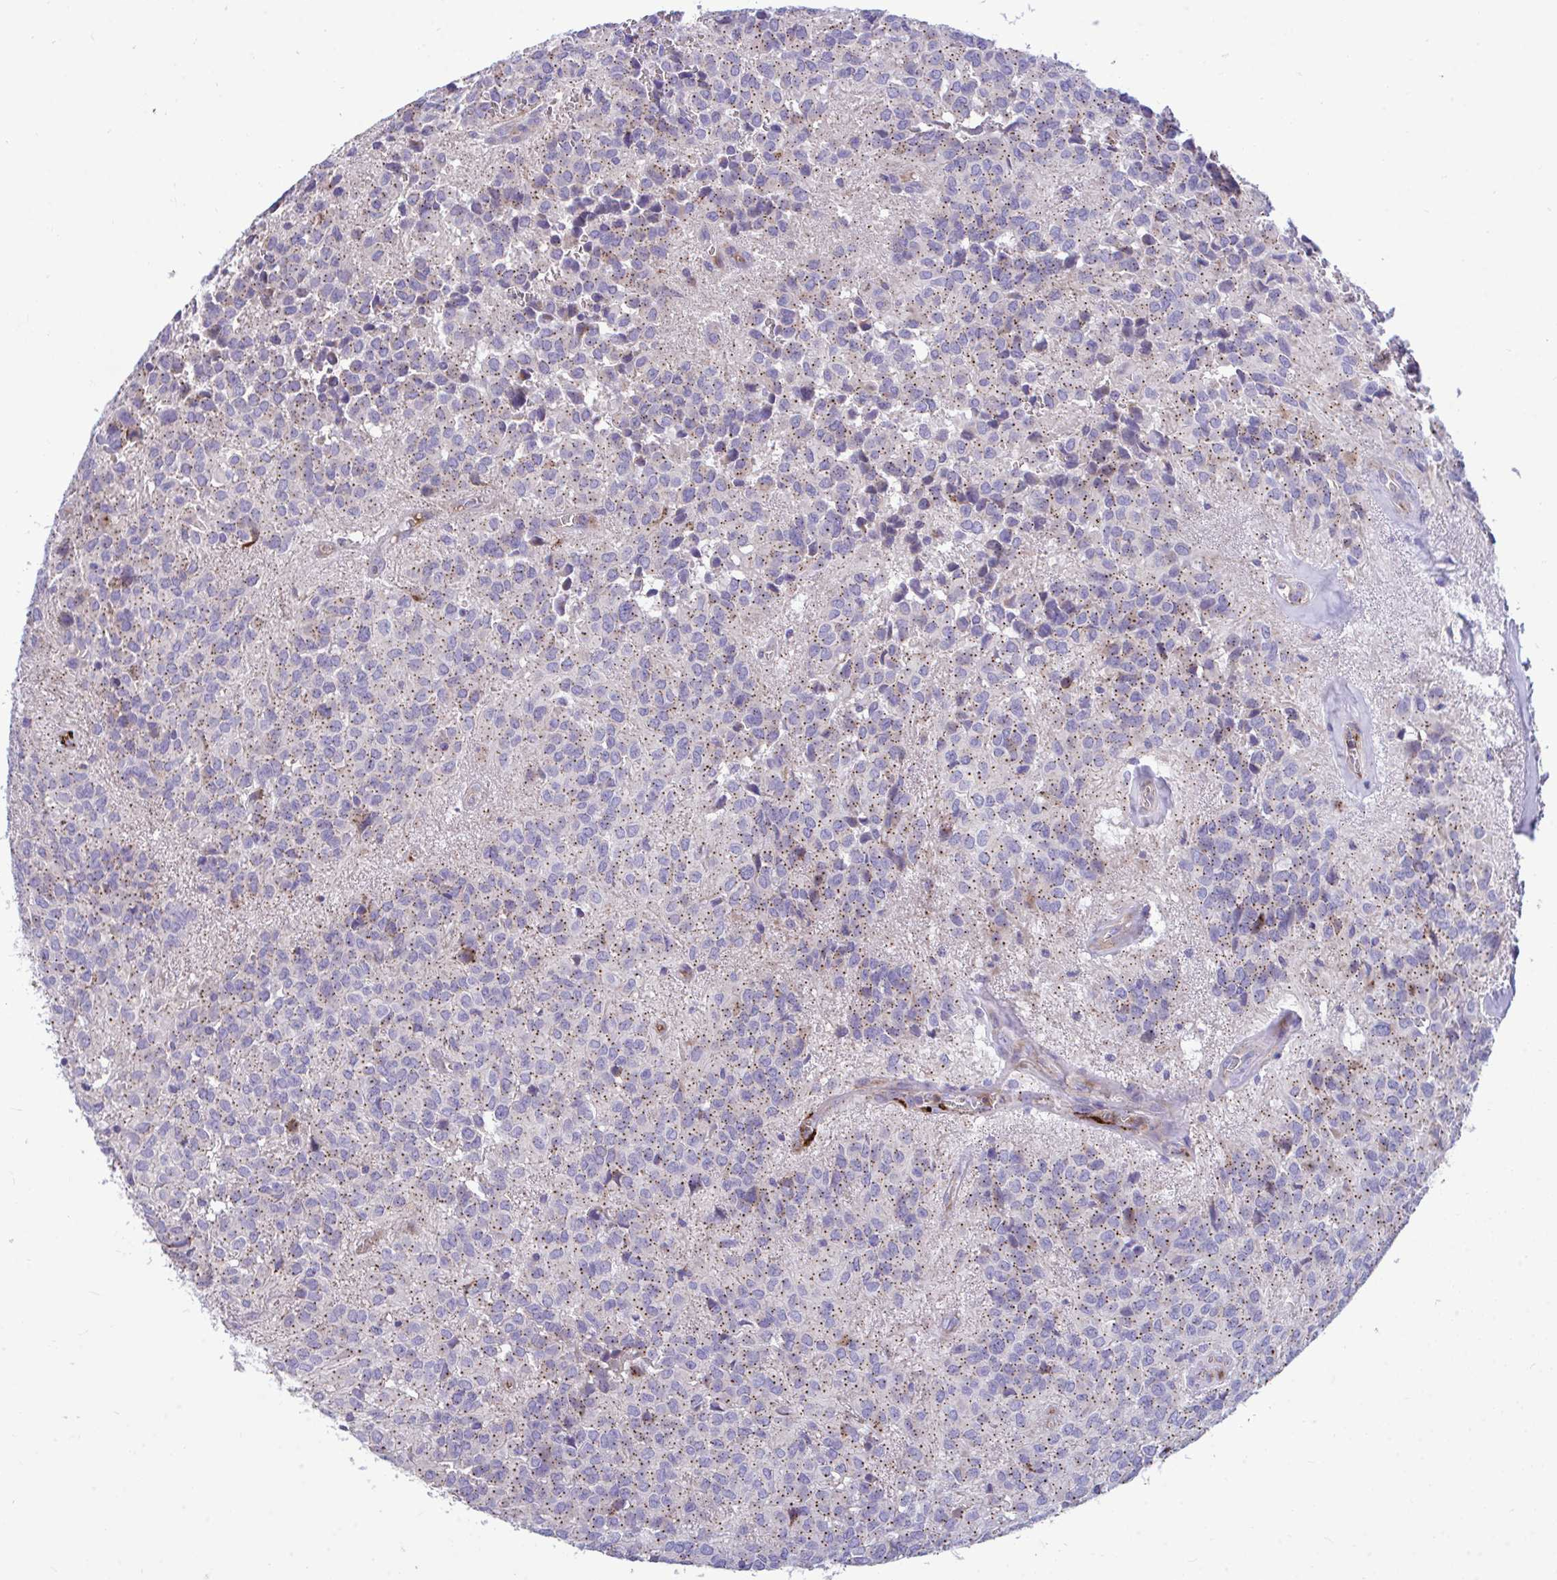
{"staining": {"intensity": "weak", "quantity": ">75%", "location": "cytoplasmic/membranous"}, "tissue": "glioma", "cell_type": "Tumor cells", "image_type": "cancer", "snomed": [{"axis": "morphology", "description": "Glioma, malignant, Low grade"}, {"axis": "topography", "description": "Brain"}], "caption": "Glioma was stained to show a protein in brown. There is low levels of weak cytoplasmic/membranous positivity in about >75% of tumor cells. The protein is stained brown, and the nuclei are stained in blue (DAB IHC with brightfield microscopy, high magnification).", "gene": "MRPS16", "patient": {"sex": "male", "age": 56}}